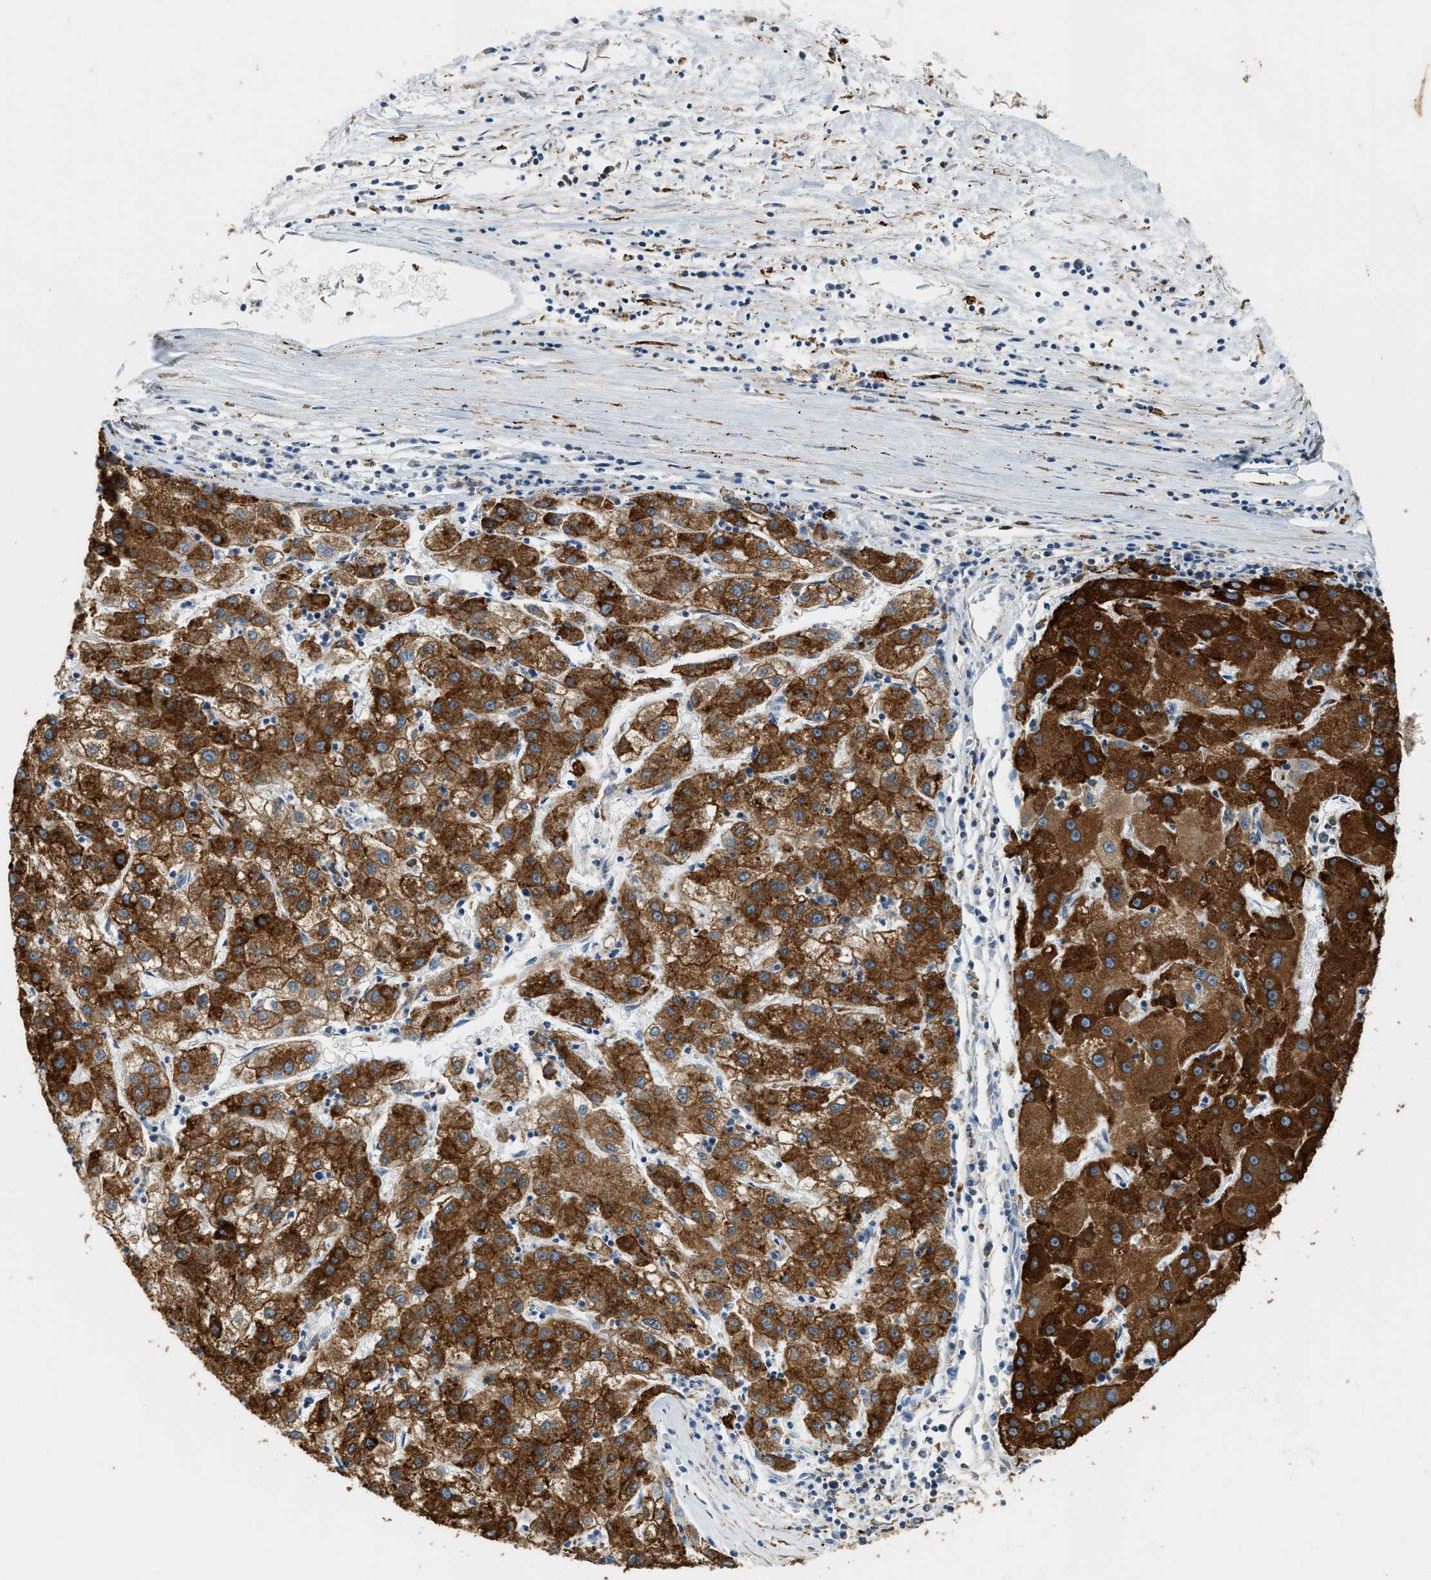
{"staining": {"intensity": "strong", "quantity": ">75%", "location": "cytoplasmic/membranous"}, "tissue": "liver cancer", "cell_type": "Tumor cells", "image_type": "cancer", "snomed": [{"axis": "morphology", "description": "Carcinoma, Hepatocellular, NOS"}, {"axis": "topography", "description": "Liver"}], "caption": "Hepatocellular carcinoma (liver) stained with a brown dye reveals strong cytoplasmic/membranous positive staining in about >75% of tumor cells.", "gene": "SEMA4D", "patient": {"sex": "male", "age": 72}}